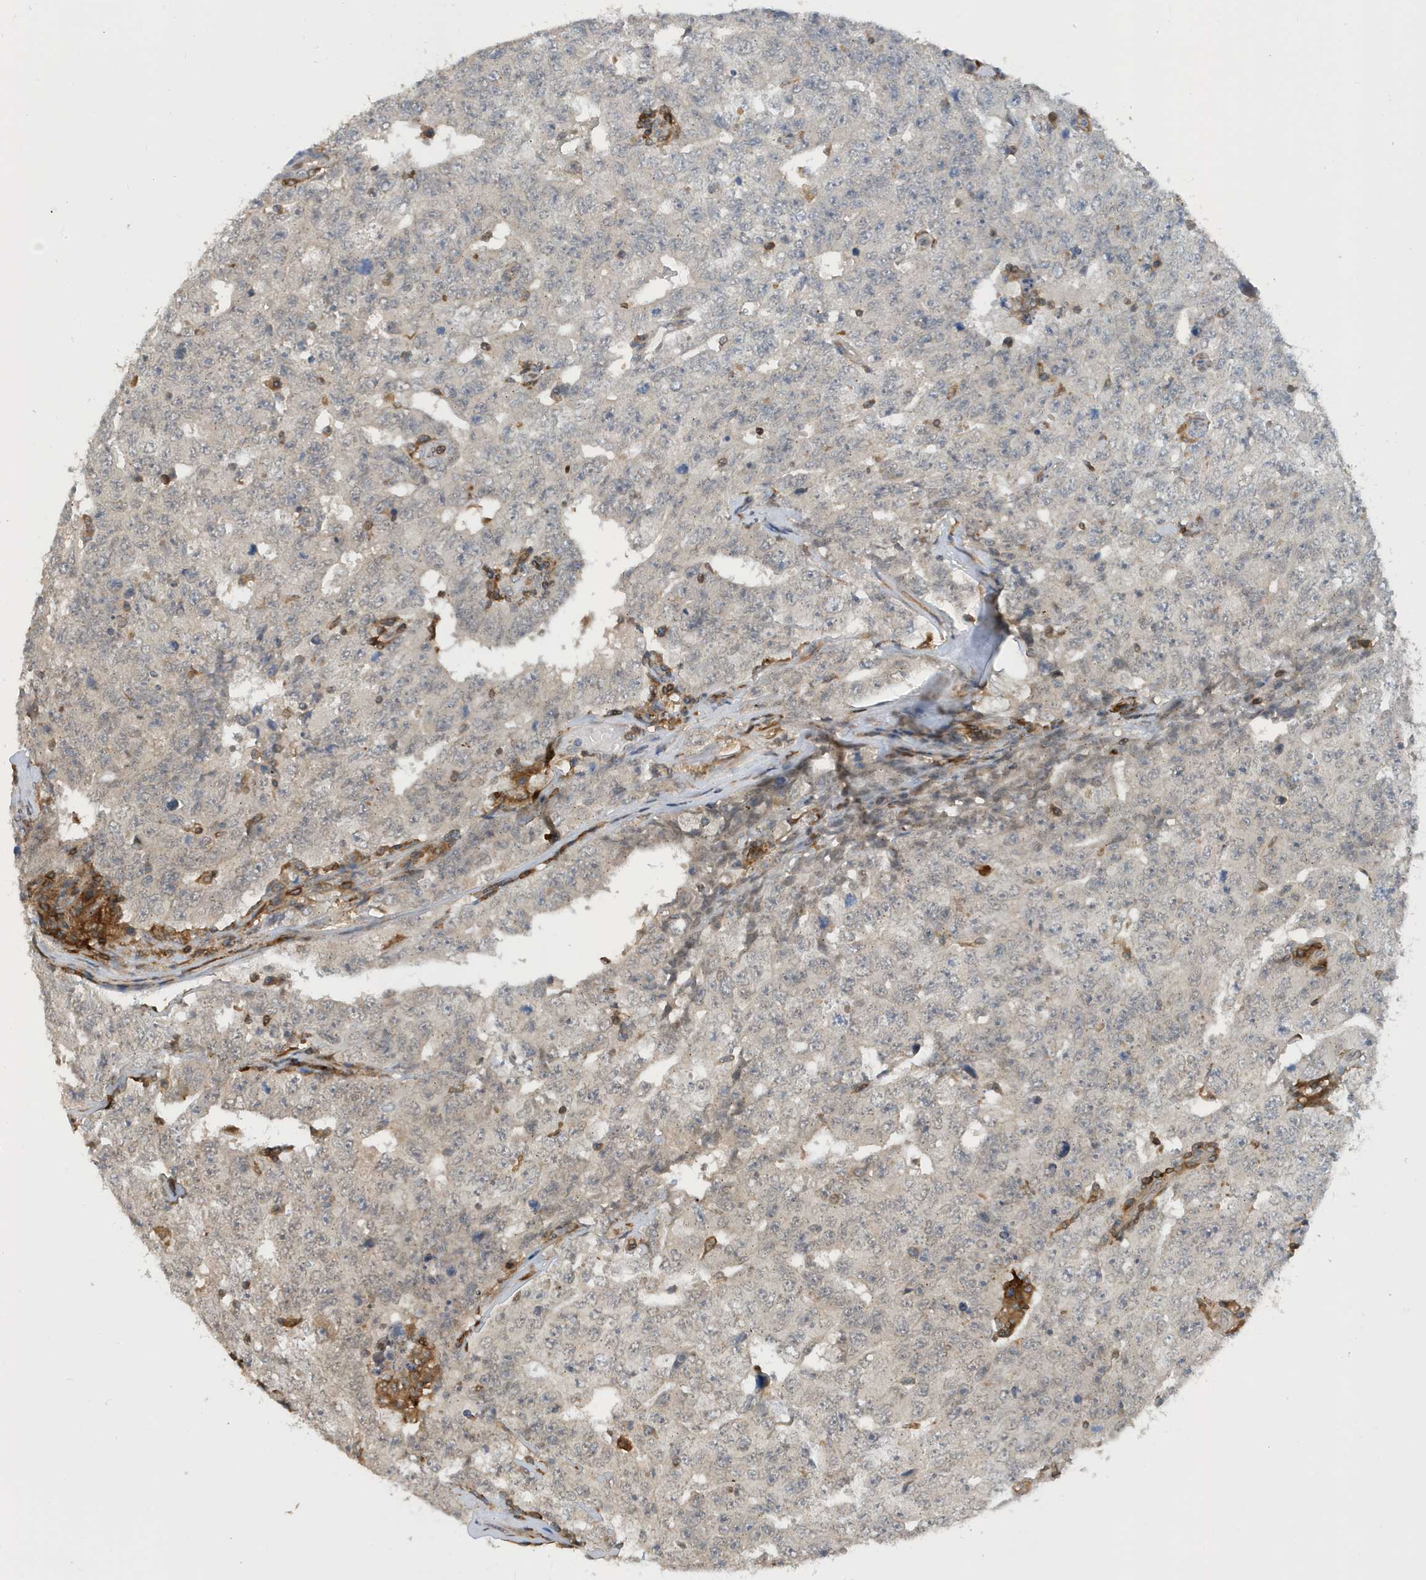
{"staining": {"intensity": "negative", "quantity": "none", "location": "none"}, "tissue": "testis cancer", "cell_type": "Tumor cells", "image_type": "cancer", "snomed": [{"axis": "morphology", "description": "Carcinoma, Embryonal, NOS"}, {"axis": "topography", "description": "Testis"}], "caption": "Immunohistochemical staining of testis embryonal carcinoma displays no significant expression in tumor cells.", "gene": "NSUN3", "patient": {"sex": "male", "age": 26}}